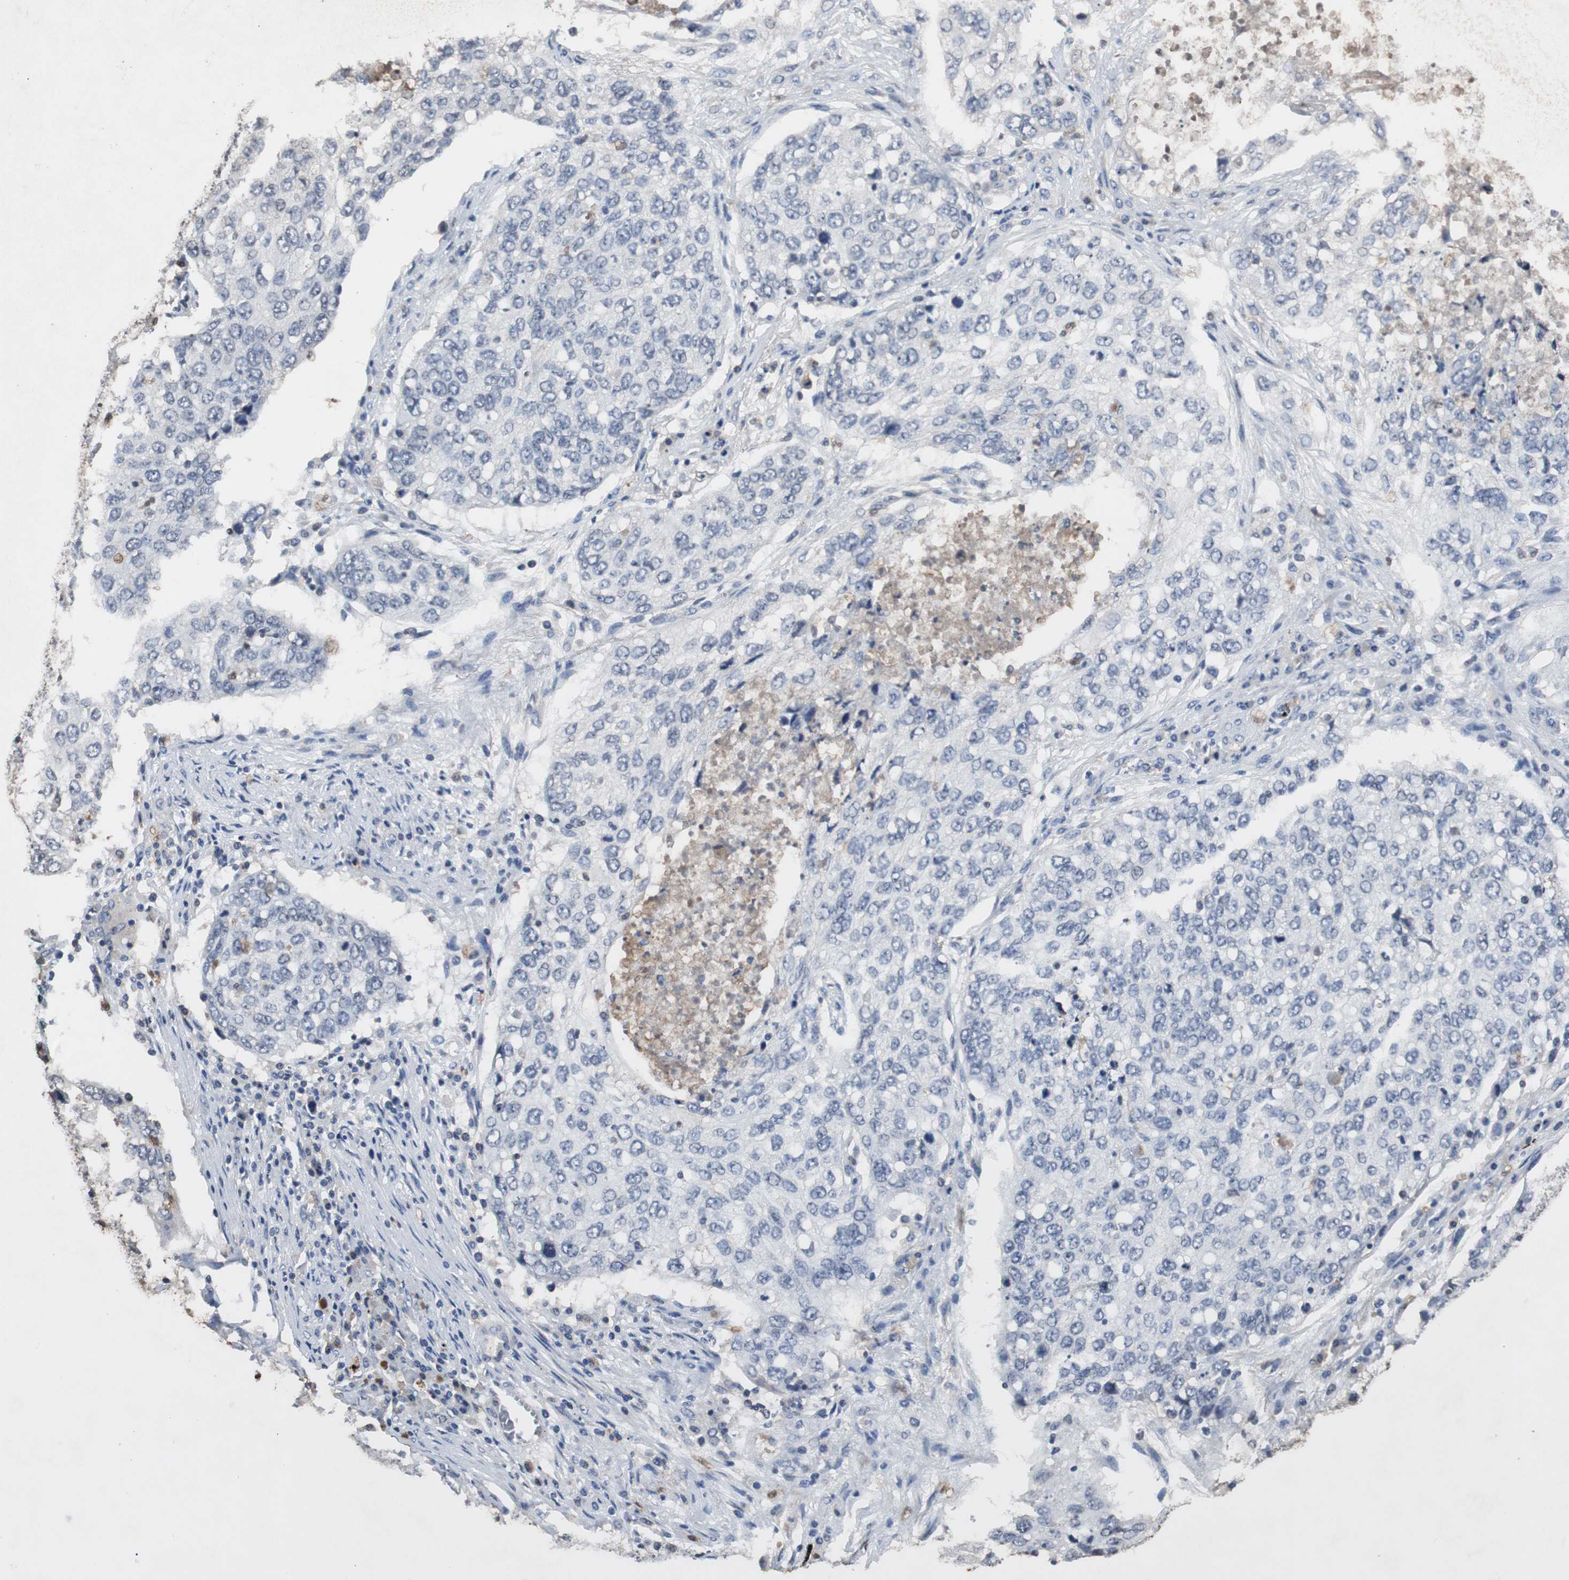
{"staining": {"intensity": "negative", "quantity": "none", "location": "none"}, "tissue": "lung cancer", "cell_type": "Tumor cells", "image_type": "cancer", "snomed": [{"axis": "morphology", "description": "Squamous cell carcinoma, NOS"}, {"axis": "topography", "description": "Lung"}], "caption": "High power microscopy photomicrograph of an immunohistochemistry (IHC) micrograph of lung squamous cell carcinoma, revealing no significant staining in tumor cells. (Stains: DAB immunohistochemistry with hematoxylin counter stain, Microscopy: brightfield microscopy at high magnification).", "gene": "SCIMP", "patient": {"sex": "female", "age": 63}}